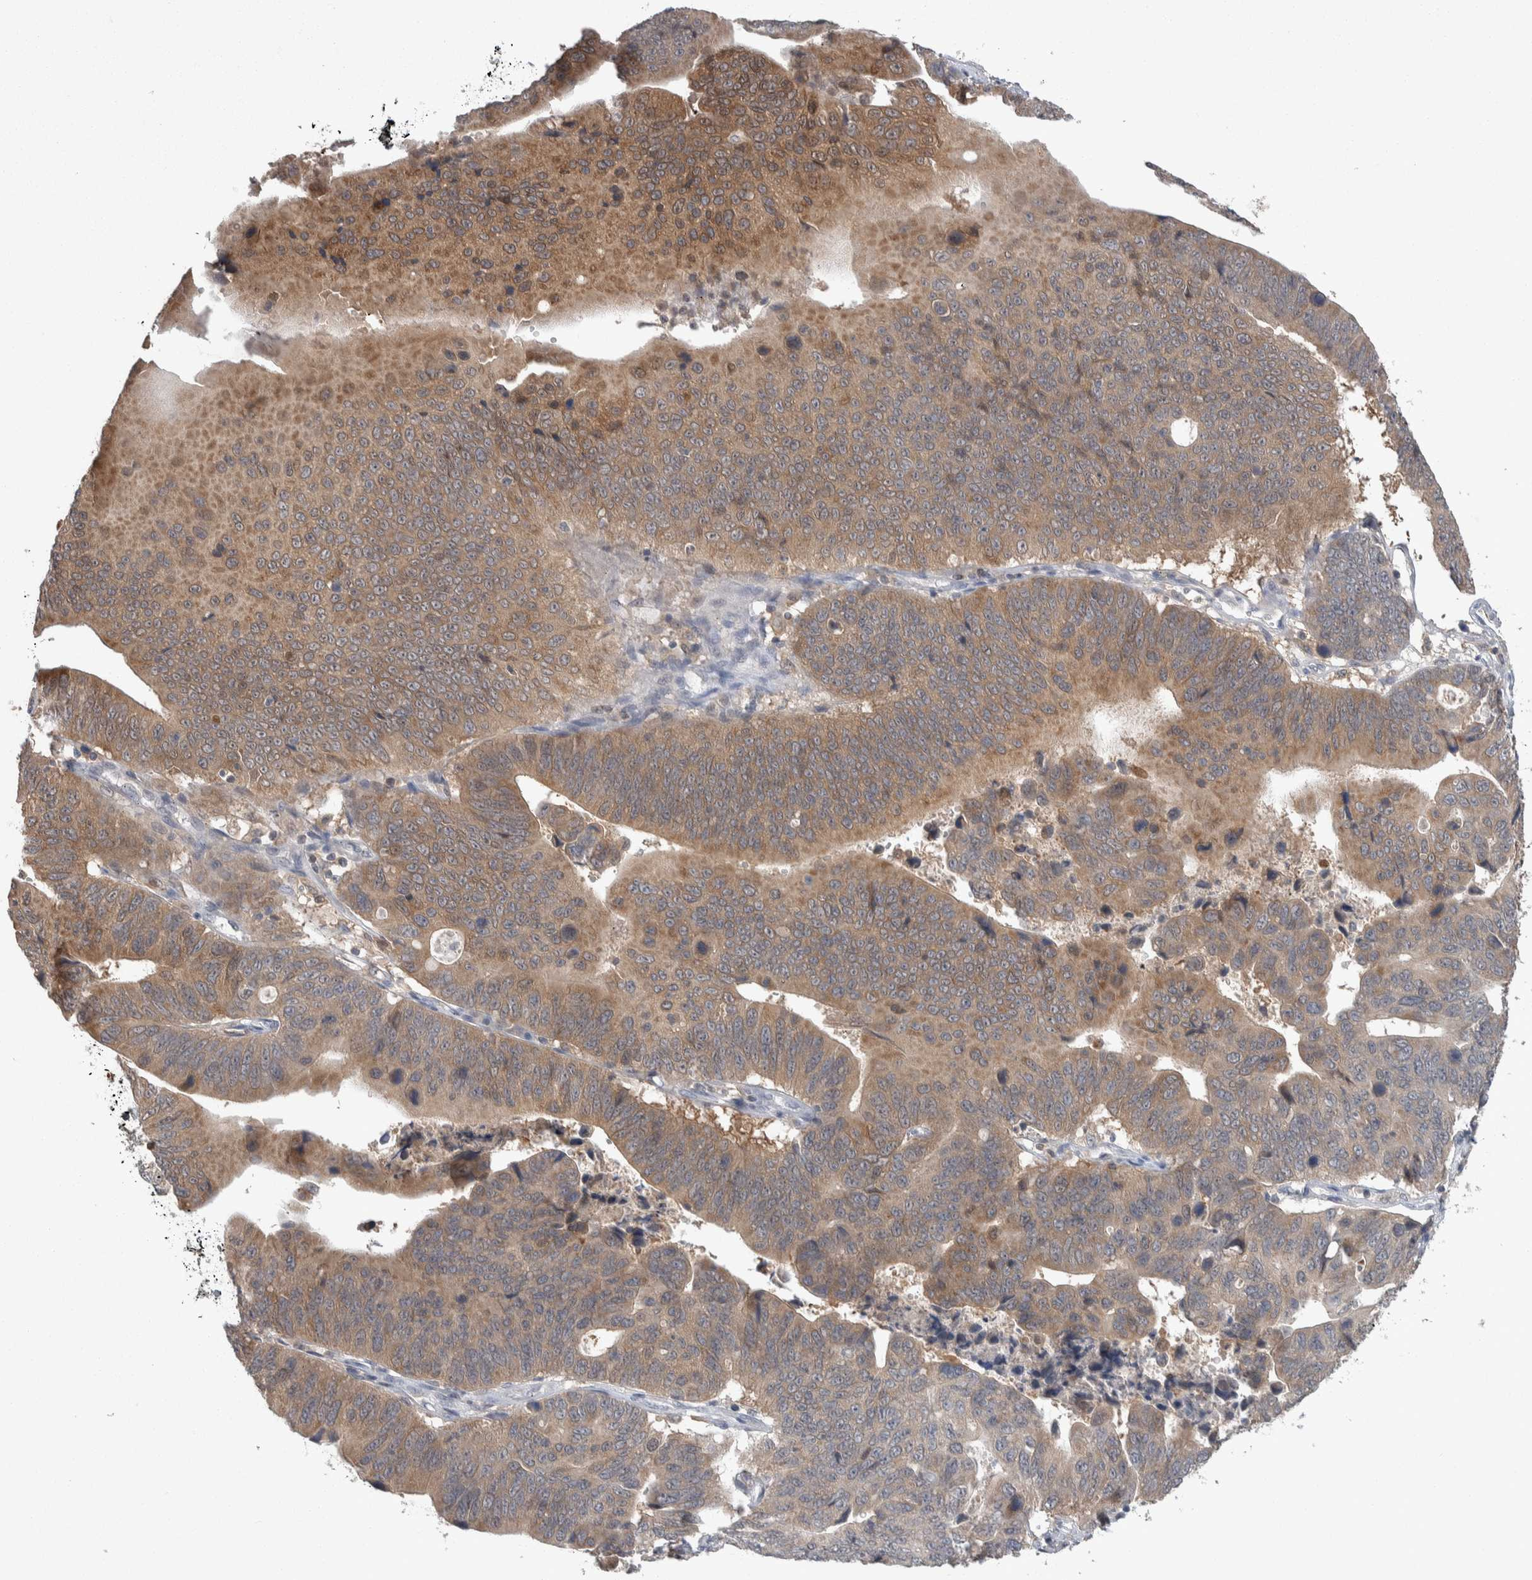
{"staining": {"intensity": "moderate", "quantity": ">75%", "location": "cytoplasmic/membranous"}, "tissue": "stomach cancer", "cell_type": "Tumor cells", "image_type": "cancer", "snomed": [{"axis": "morphology", "description": "Adenocarcinoma, NOS"}, {"axis": "topography", "description": "Stomach"}], "caption": "Immunohistochemical staining of human stomach adenocarcinoma shows medium levels of moderate cytoplasmic/membranous expression in about >75% of tumor cells. (Stains: DAB (3,3'-diaminobenzidine) in brown, nuclei in blue, Microscopy: brightfield microscopy at high magnification).", "gene": "HTATIP2", "patient": {"sex": "male", "age": 59}}